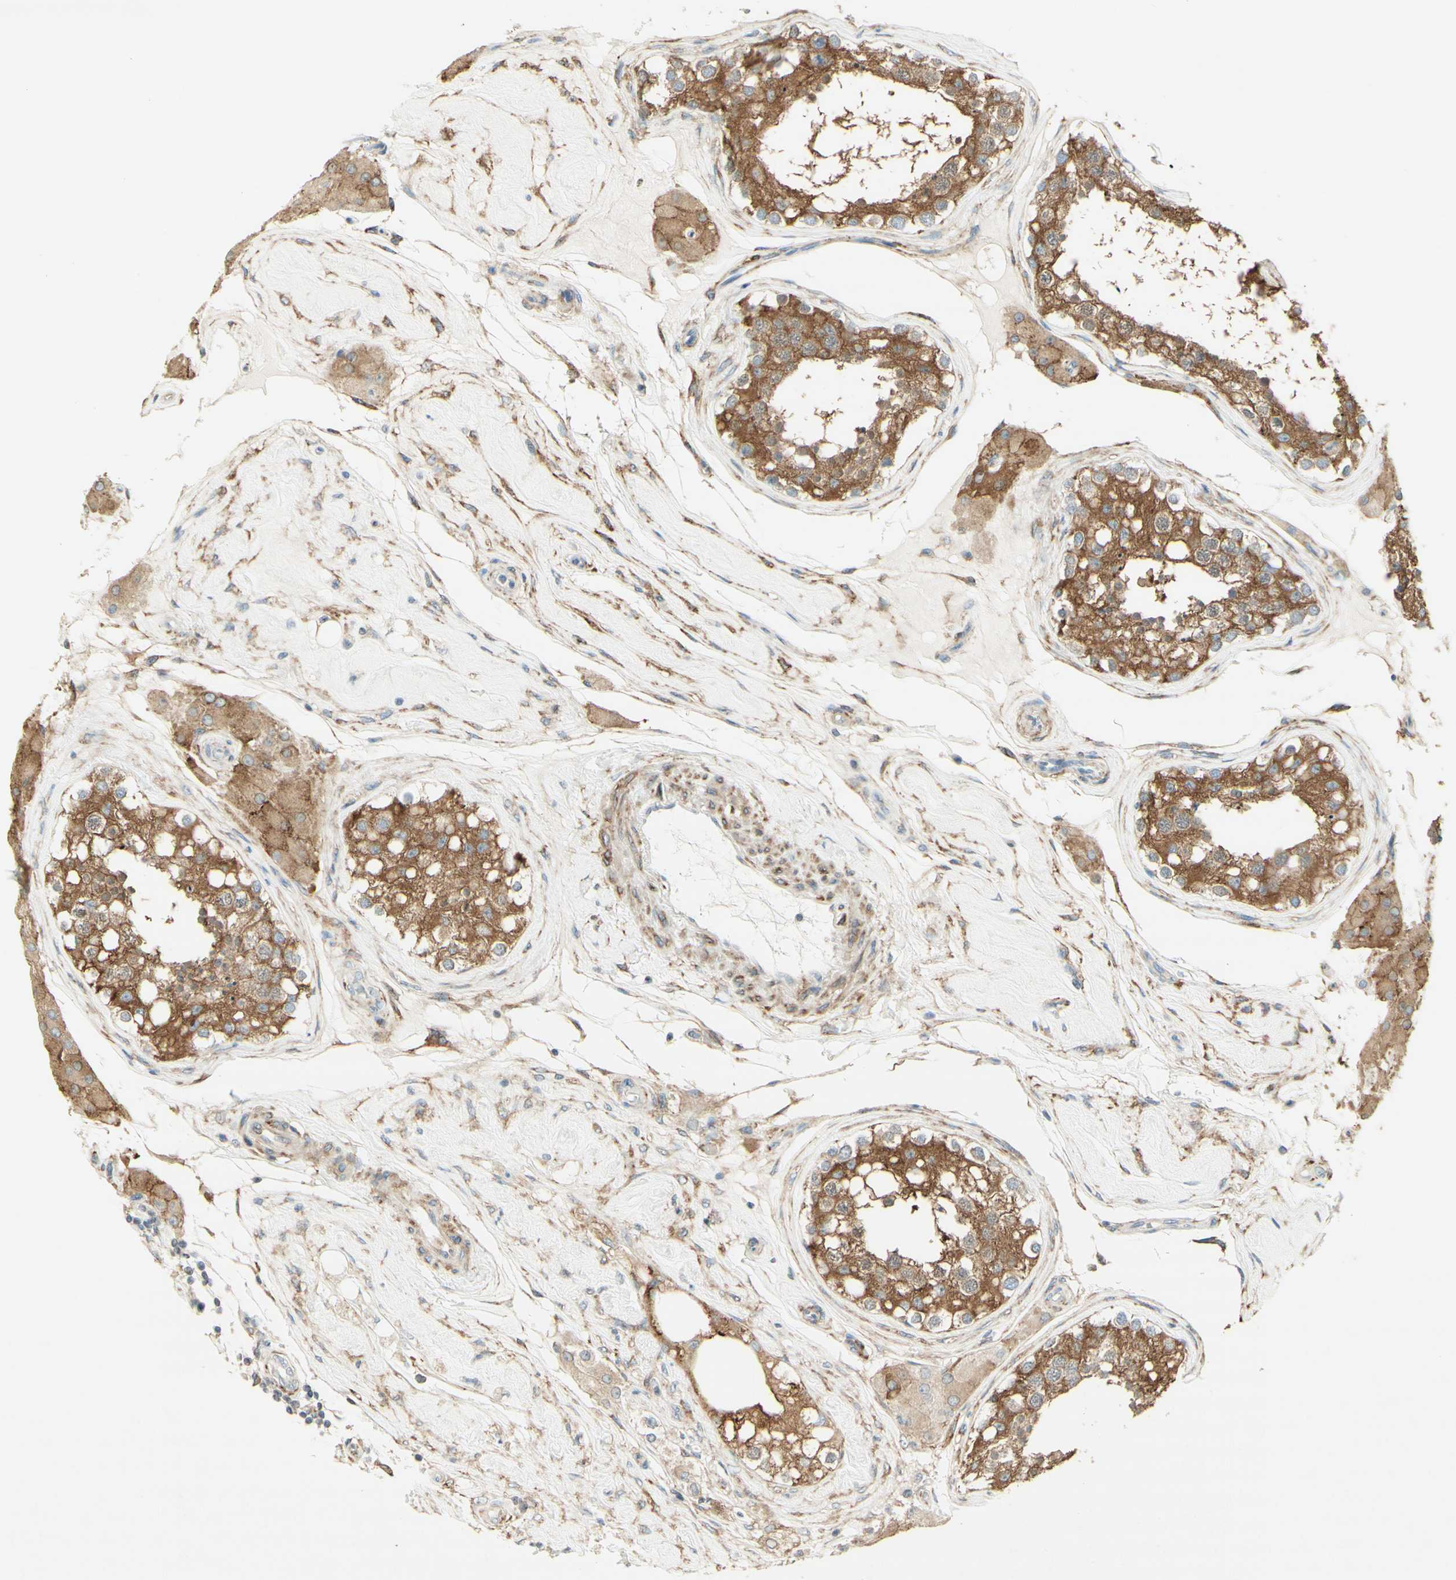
{"staining": {"intensity": "moderate", "quantity": ">75%", "location": "cytoplasmic/membranous"}, "tissue": "testis", "cell_type": "Cells in seminiferous ducts", "image_type": "normal", "snomed": [{"axis": "morphology", "description": "Normal tissue, NOS"}, {"axis": "topography", "description": "Testis"}], "caption": "Immunohistochemical staining of unremarkable testis demonstrates moderate cytoplasmic/membranous protein staining in approximately >75% of cells in seminiferous ducts. (Brightfield microscopy of DAB IHC at high magnification).", "gene": "MAP1B", "patient": {"sex": "male", "age": 68}}